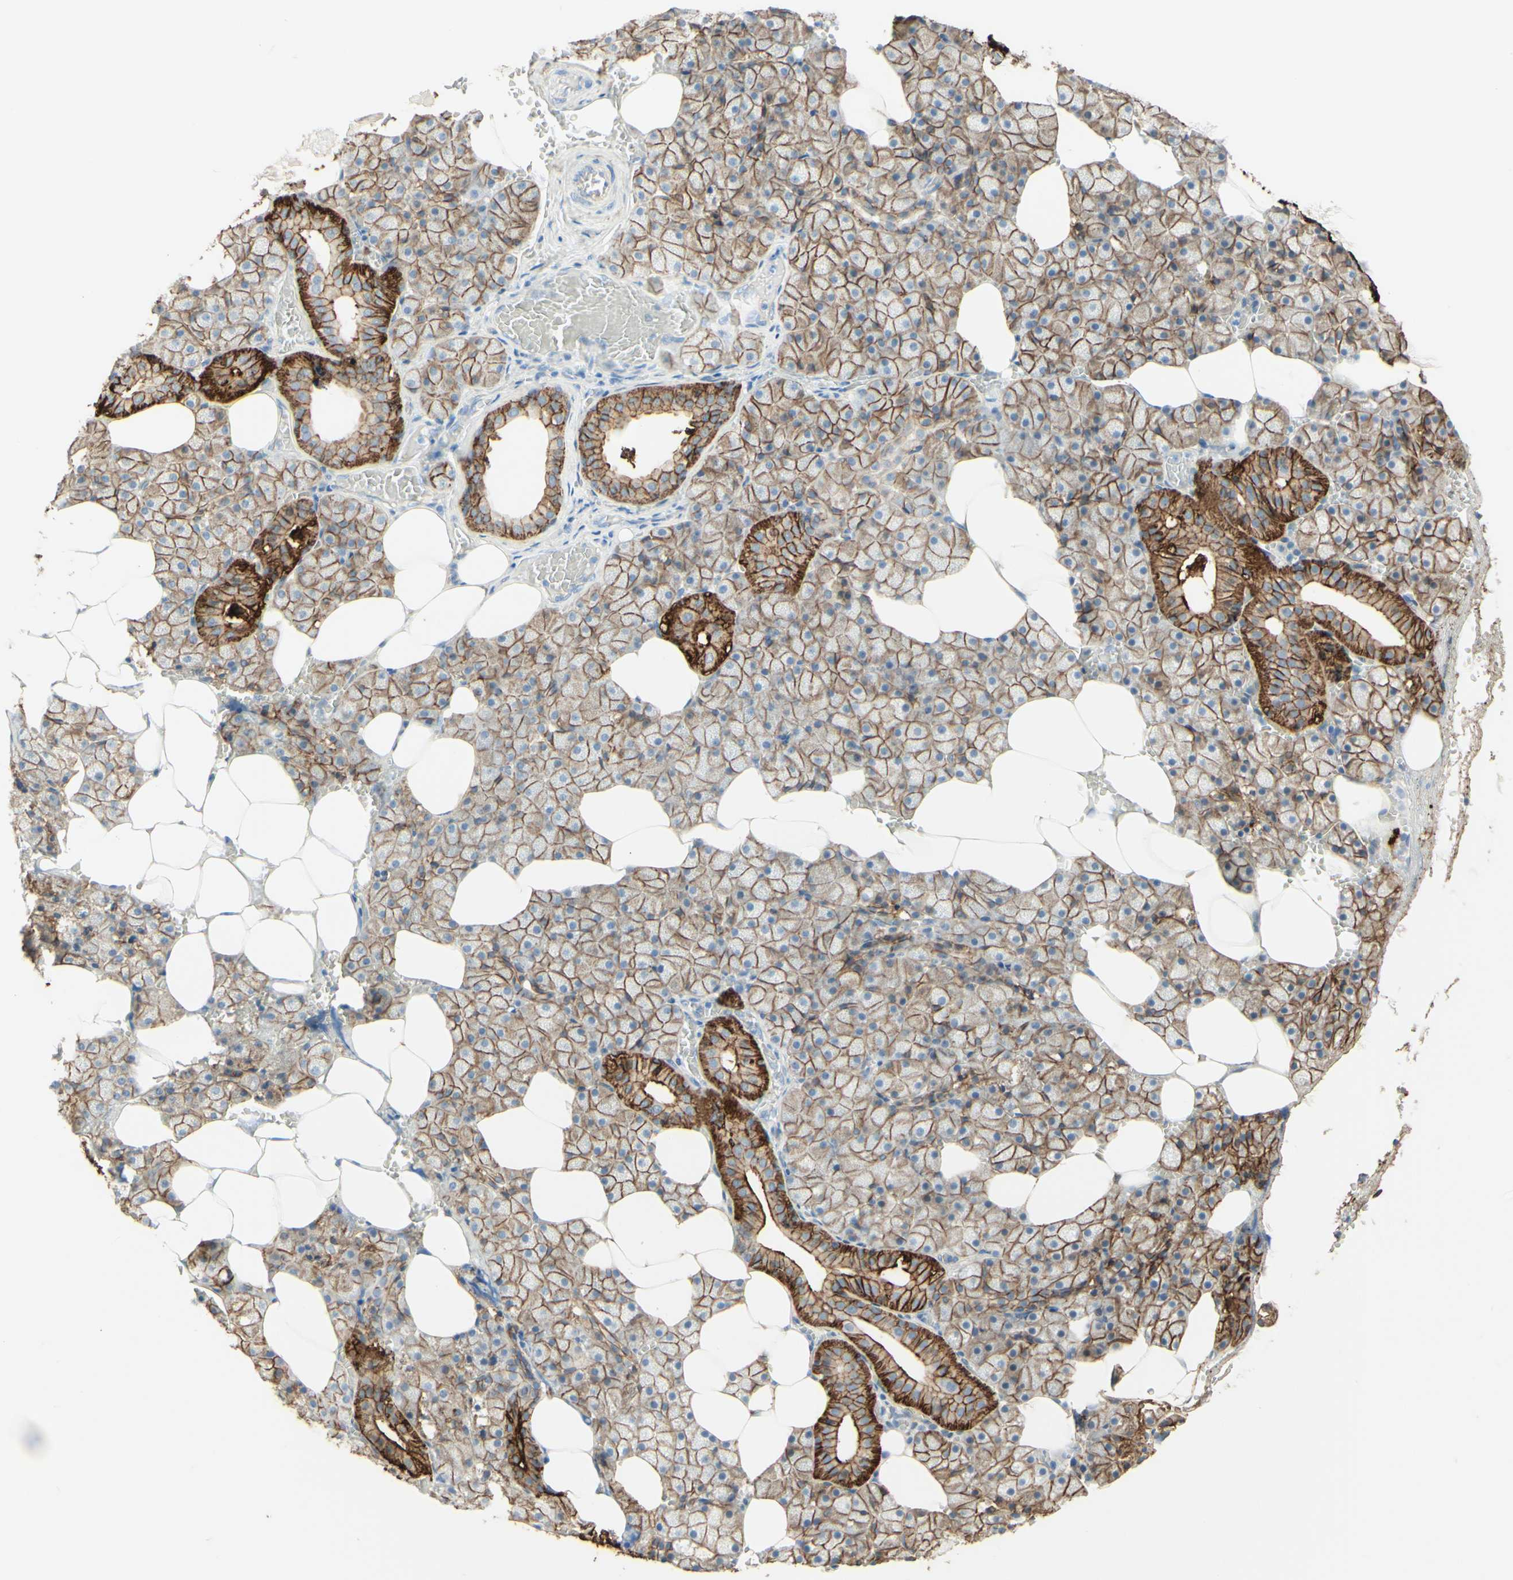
{"staining": {"intensity": "moderate", "quantity": ">75%", "location": "cytoplasmic/membranous"}, "tissue": "salivary gland", "cell_type": "Glandular cells", "image_type": "normal", "snomed": [{"axis": "morphology", "description": "Normal tissue, NOS"}, {"axis": "topography", "description": "Salivary gland"}], "caption": "Immunohistochemical staining of normal salivary gland displays medium levels of moderate cytoplasmic/membranous positivity in about >75% of glandular cells. The staining was performed using DAB (3,3'-diaminobenzidine) to visualize the protein expression in brown, while the nuclei were stained in blue with hematoxylin (Magnification: 20x).", "gene": "RNF149", "patient": {"sex": "male", "age": 62}}